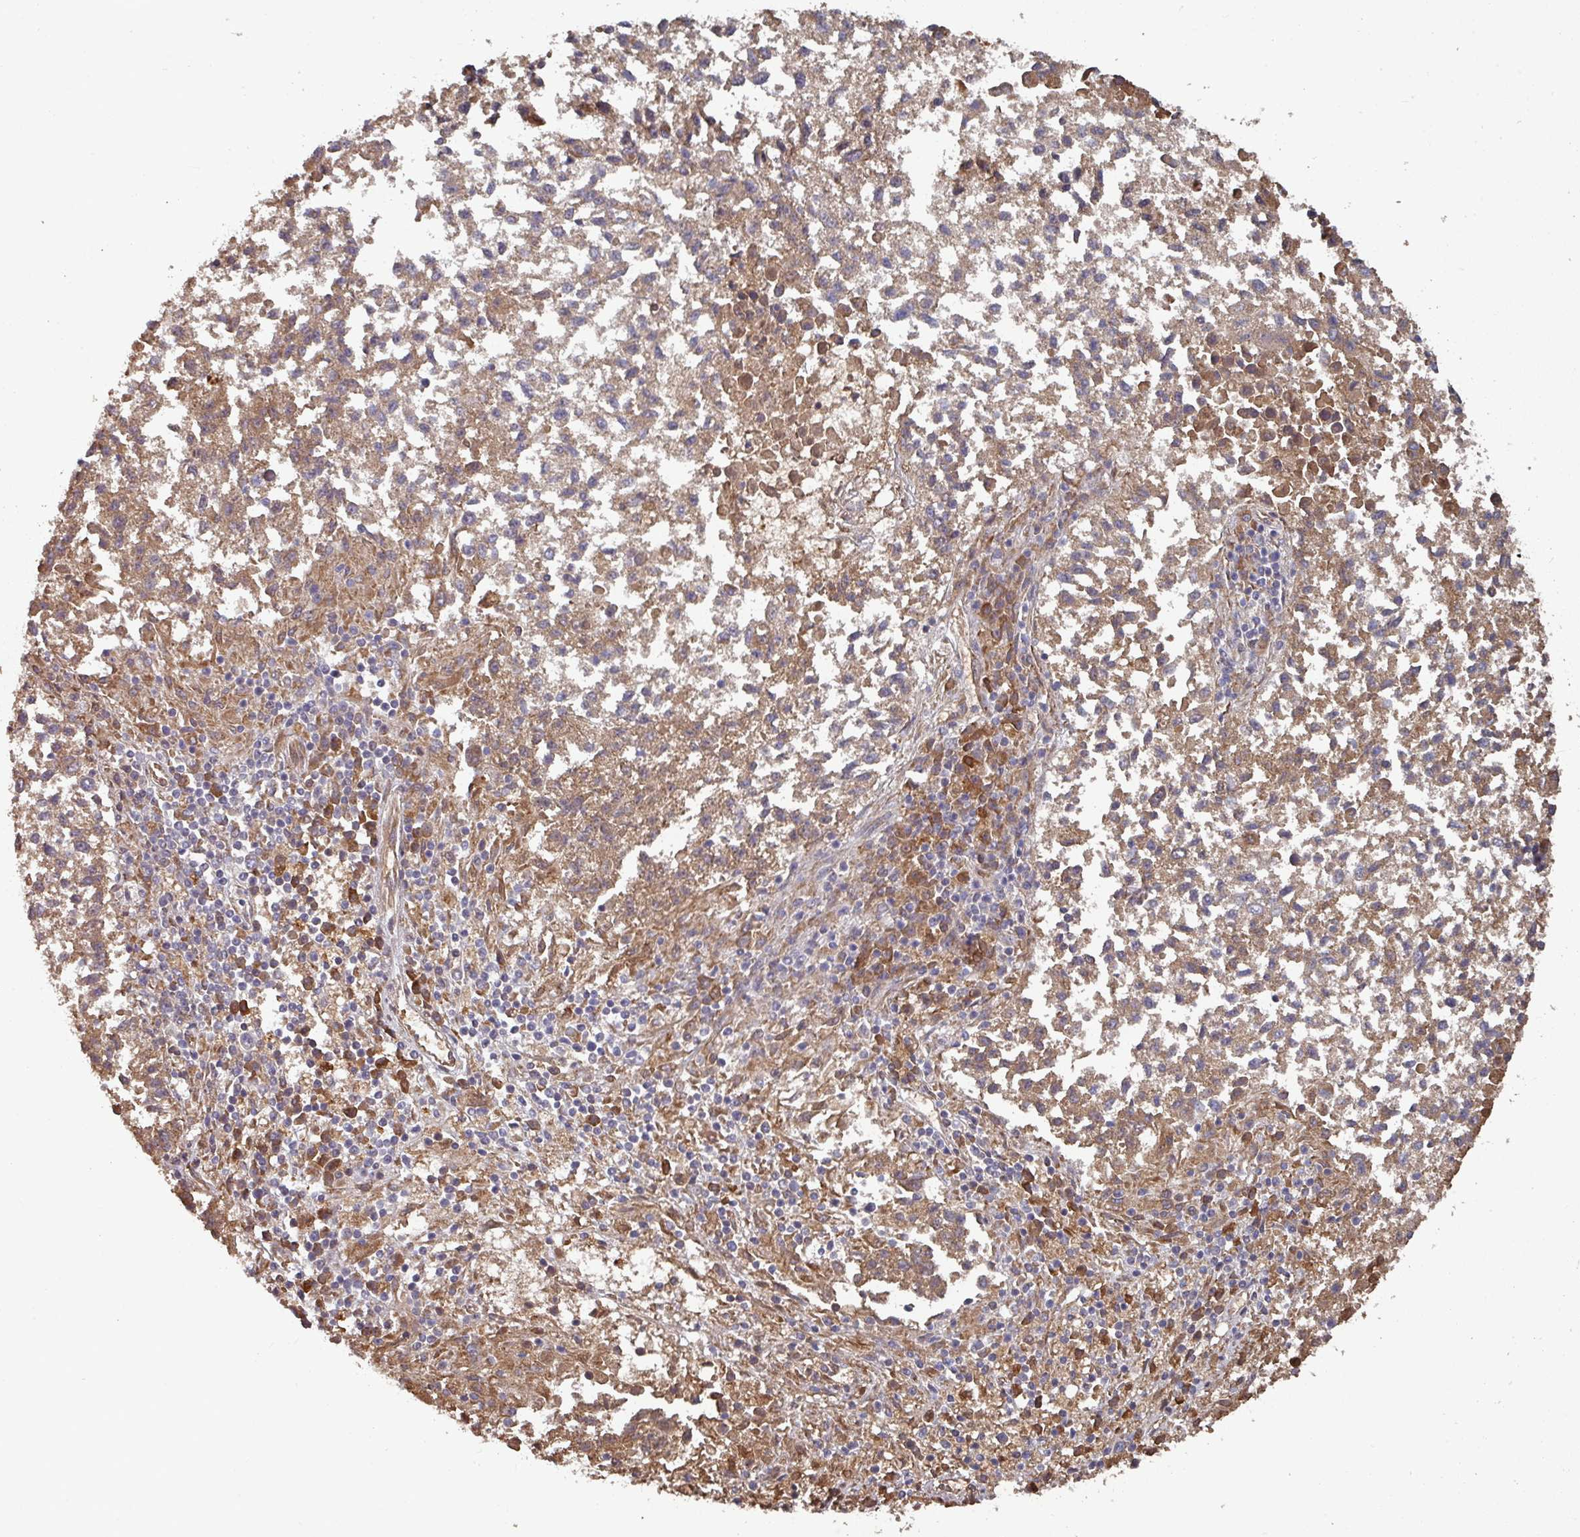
{"staining": {"intensity": "moderate", "quantity": ">75%", "location": "cytoplasmic/membranous"}, "tissue": "lung cancer", "cell_type": "Tumor cells", "image_type": "cancer", "snomed": [{"axis": "morphology", "description": "Squamous cell carcinoma, NOS"}, {"axis": "topography", "description": "Lung"}], "caption": "DAB immunohistochemical staining of squamous cell carcinoma (lung) exhibits moderate cytoplasmic/membranous protein positivity in about >75% of tumor cells.", "gene": "EDEM2", "patient": {"sex": "male", "age": 73}}